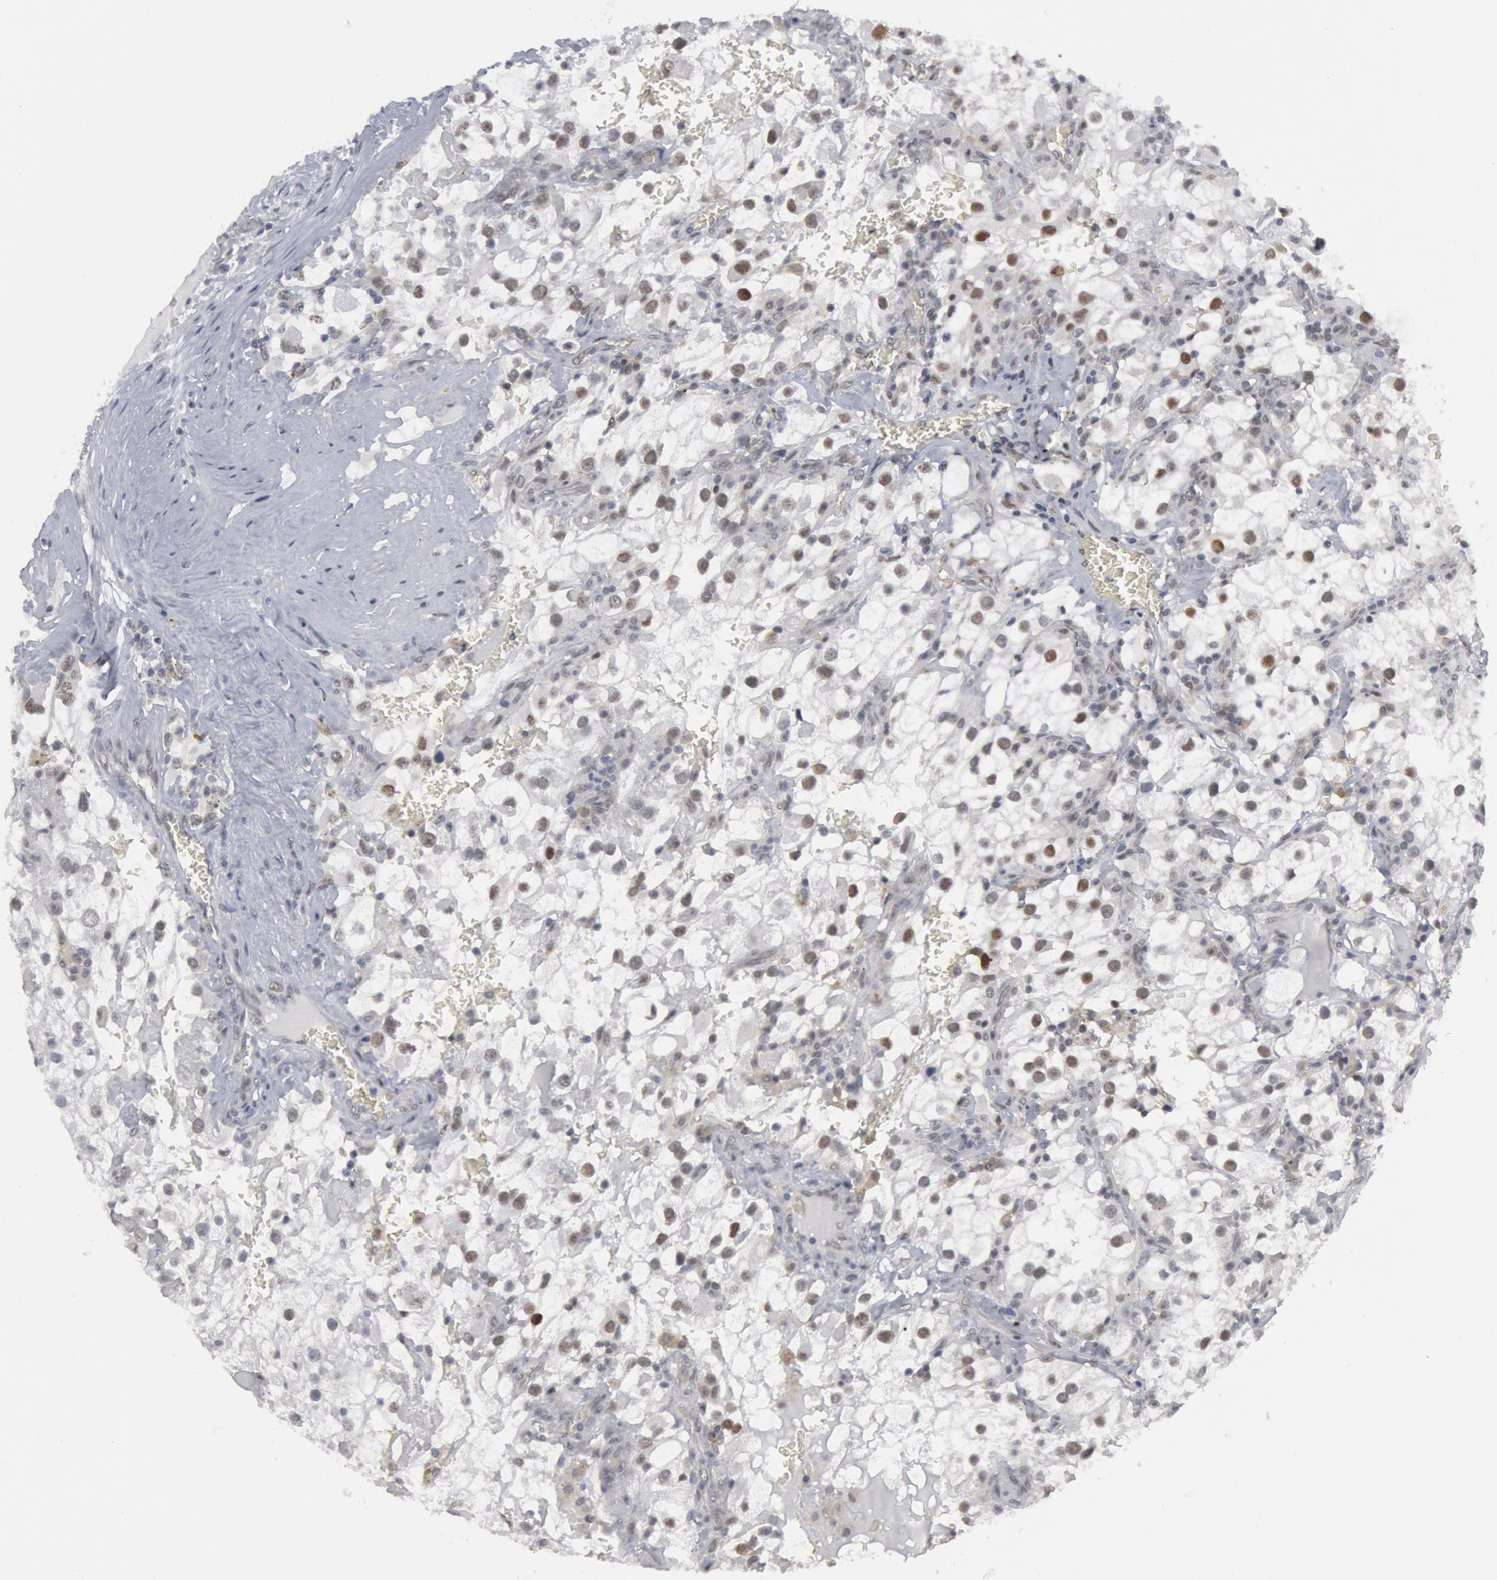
{"staining": {"intensity": "negative", "quantity": "none", "location": "none"}, "tissue": "renal cancer", "cell_type": "Tumor cells", "image_type": "cancer", "snomed": [{"axis": "morphology", "description": "Adenocarcinoma, NOS"}, {"axis": "topography", "description": "Kidney"}], "caption": "A histopathology image of human renal cancer (adenocarcinoma) is negative for staining in tumor cells.", "gene": "FOXO1", "patient": {"sex": "female", "age": 52}}